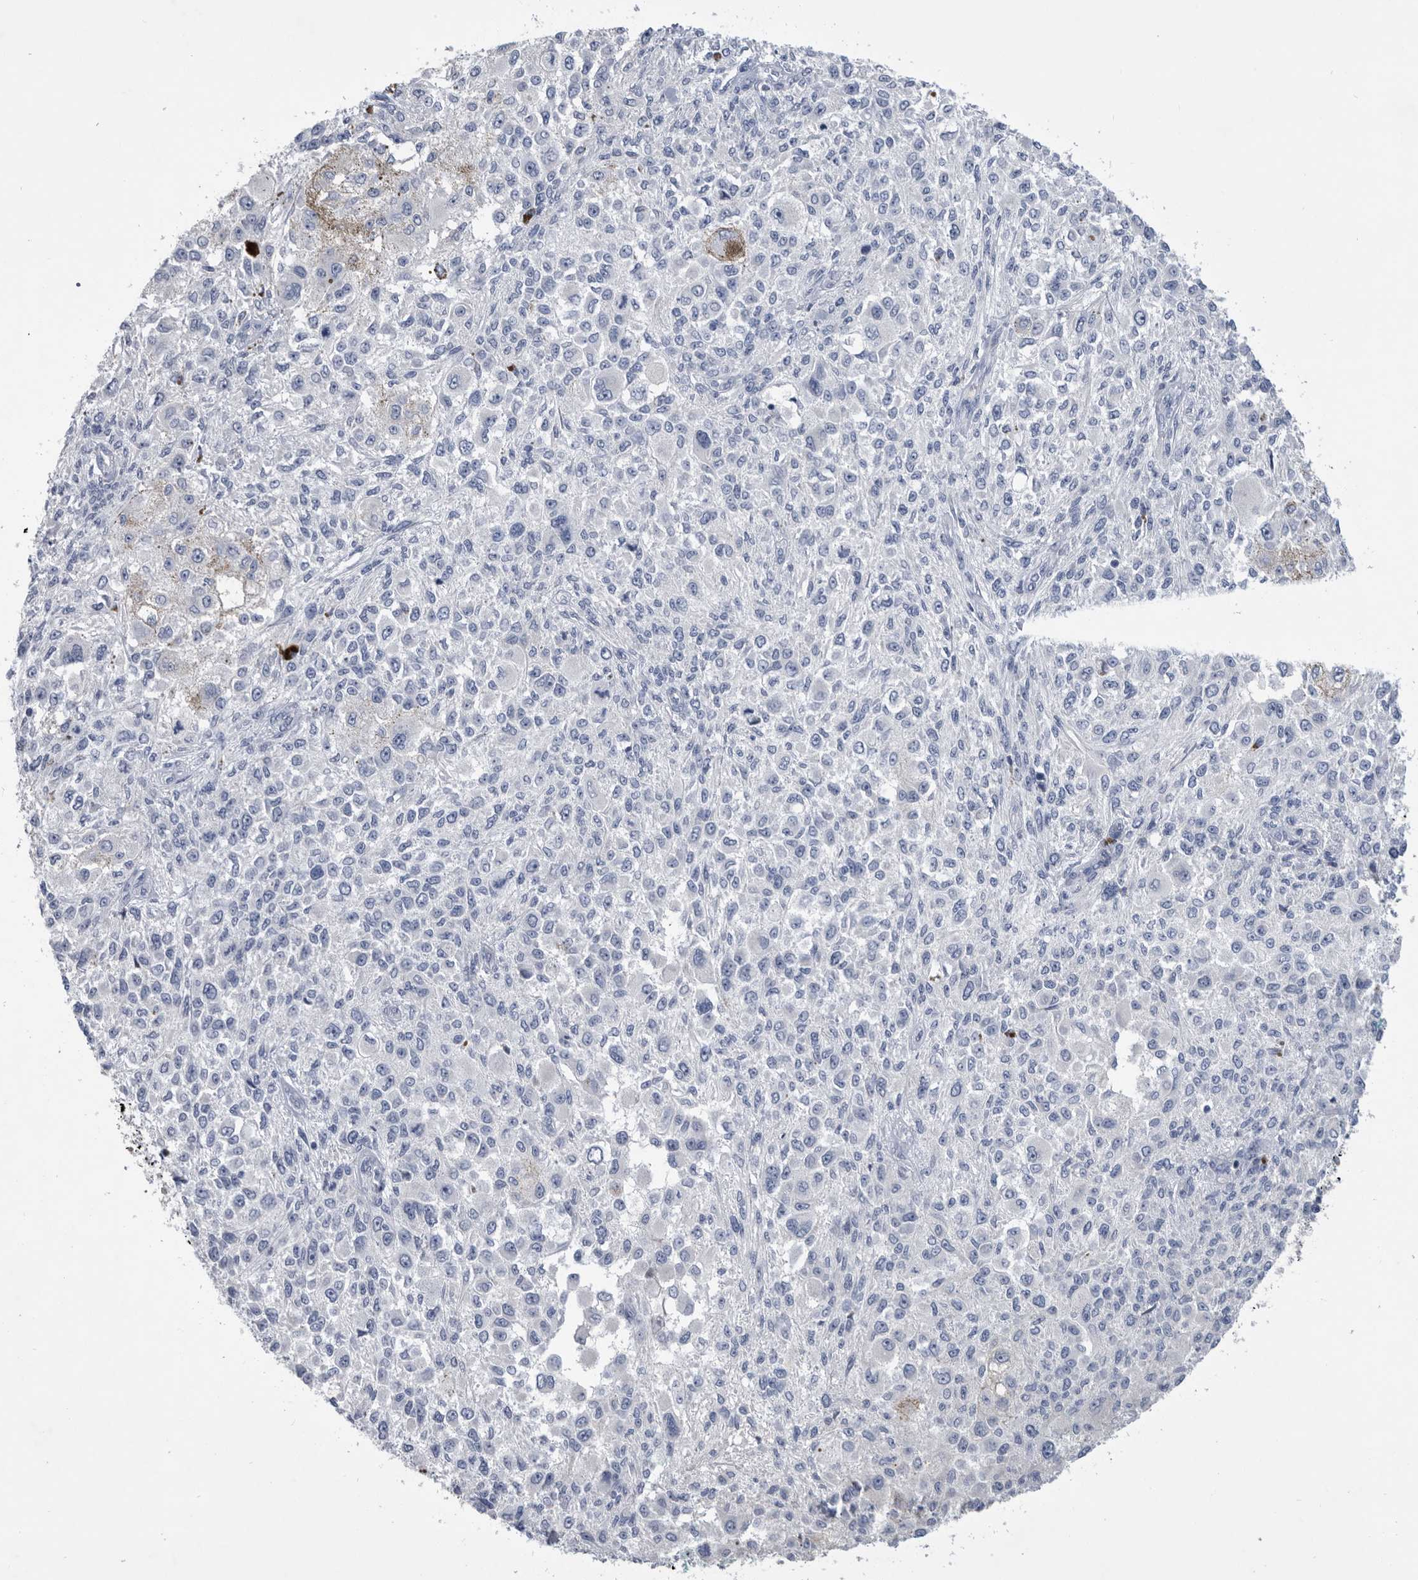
{"staining": {"intensity": "negative", "quantity": "none", "location": "none"}, "tissue": "melanoma", "cell_type": "Tumor cells", "image_type": "cancer", "snomed": [{"axis": "morphology", "description": "Necrosis, NOS"}, {"axis": "morphology", "description": "Malignant melanoma, NOS"}, {"axis": "topography", "description": "Skin"}], "caption": "An IHC photomicrograph of malignant melanoma is shown. There is no staining in tumor cells of malignant melanoma. Nuclei are stained in blue.", "gene": "BTBD6", "patient": {"sex": "female", "age": 87}}